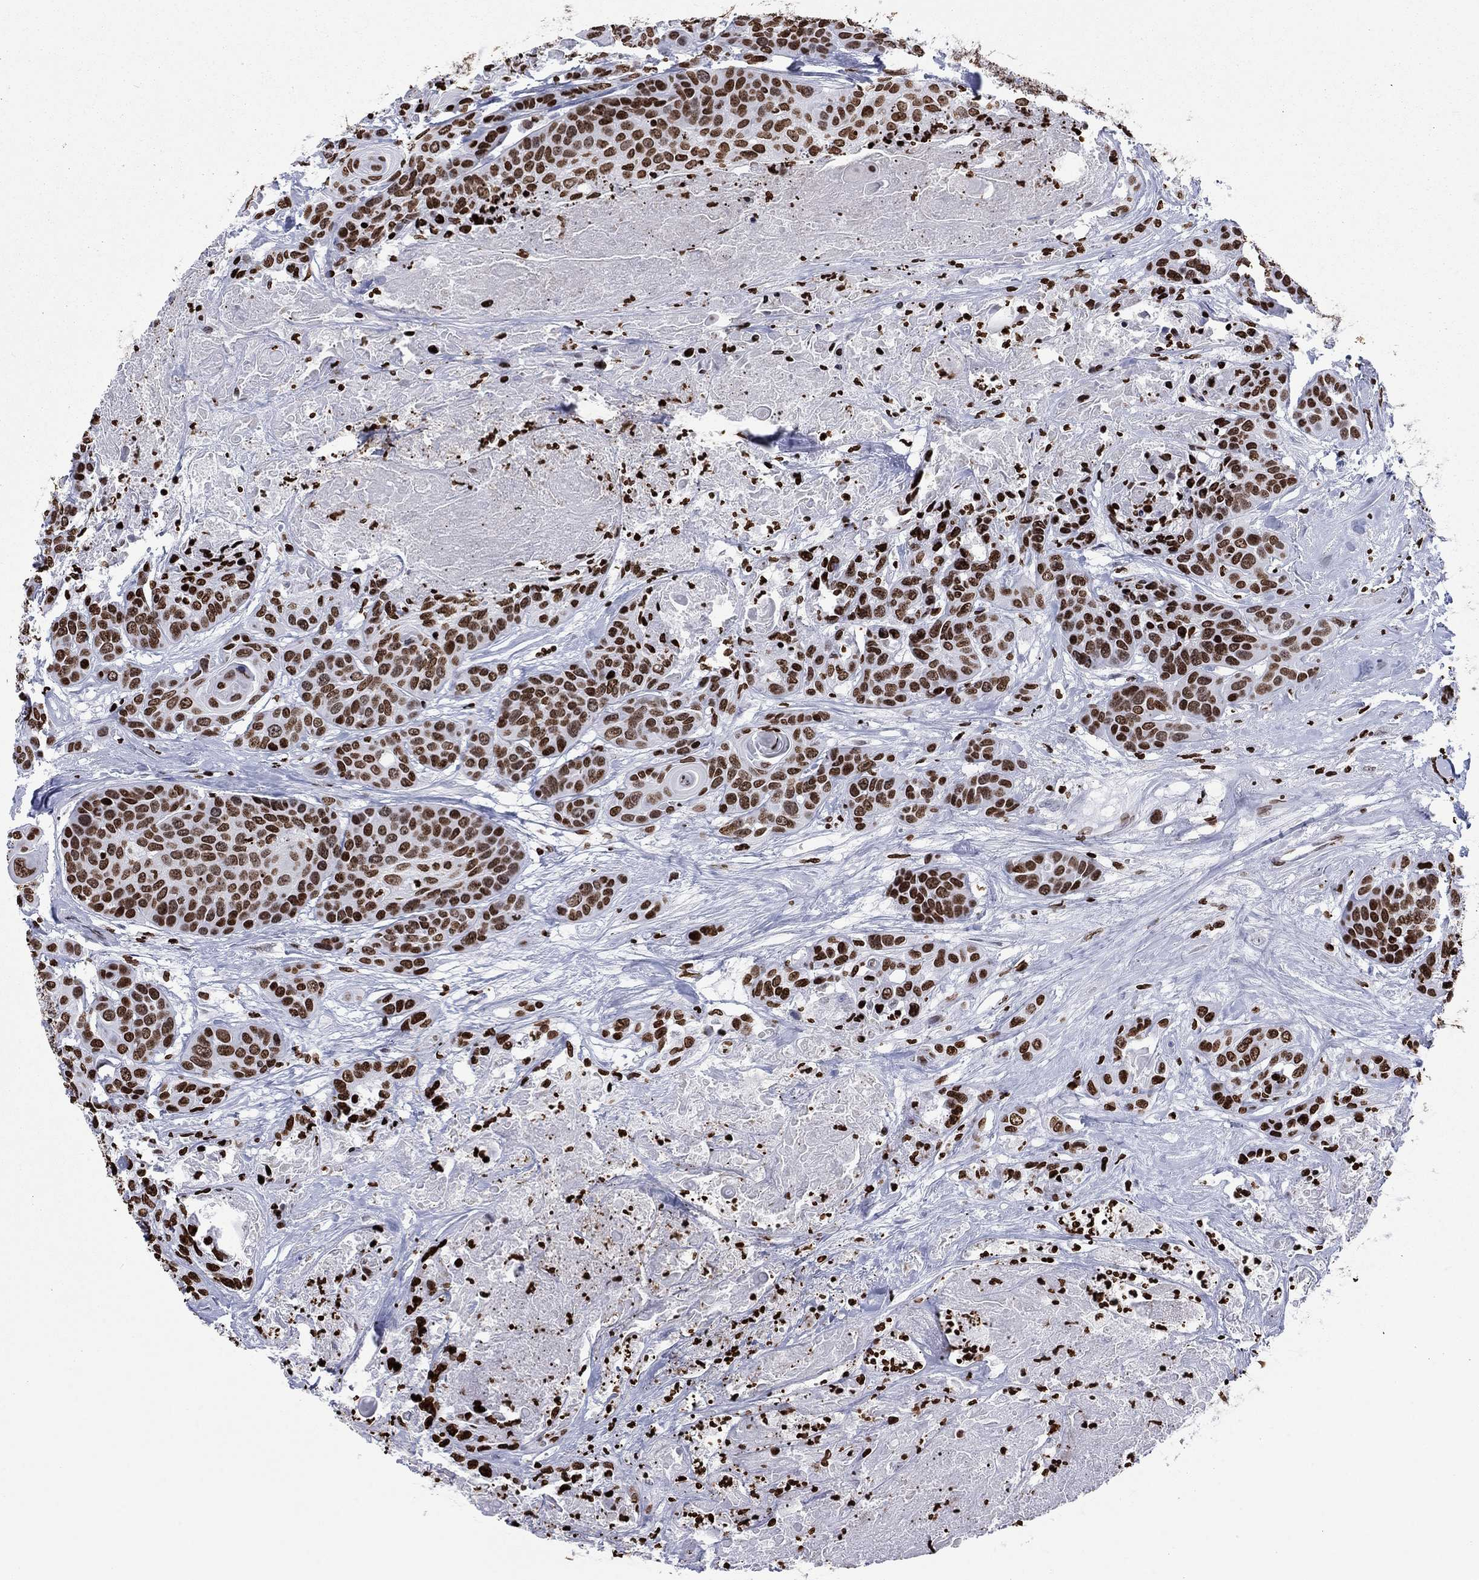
{"staining": {"intensity": "strong", "quantity": "25%-75%", "location": "nuclear"}, "tissue": "head and neck cancer", "cell_type": "Tumor cells", "image_type": "cancer", "snomed": [{"axis": "morphology", "description": "Squamous cell carcinoma, NOS"}, {"axis": "topography", "description": "Oral tissue"}, {"axis": "topography", "description": "Head-Neck"}], "caption": "Tumor cells demonstrate strong nuclear staining in about 25%-75% of cells in head and neck cancer.", "gene": "H1-5", "patient": {"sex": "male", "age": 56}}